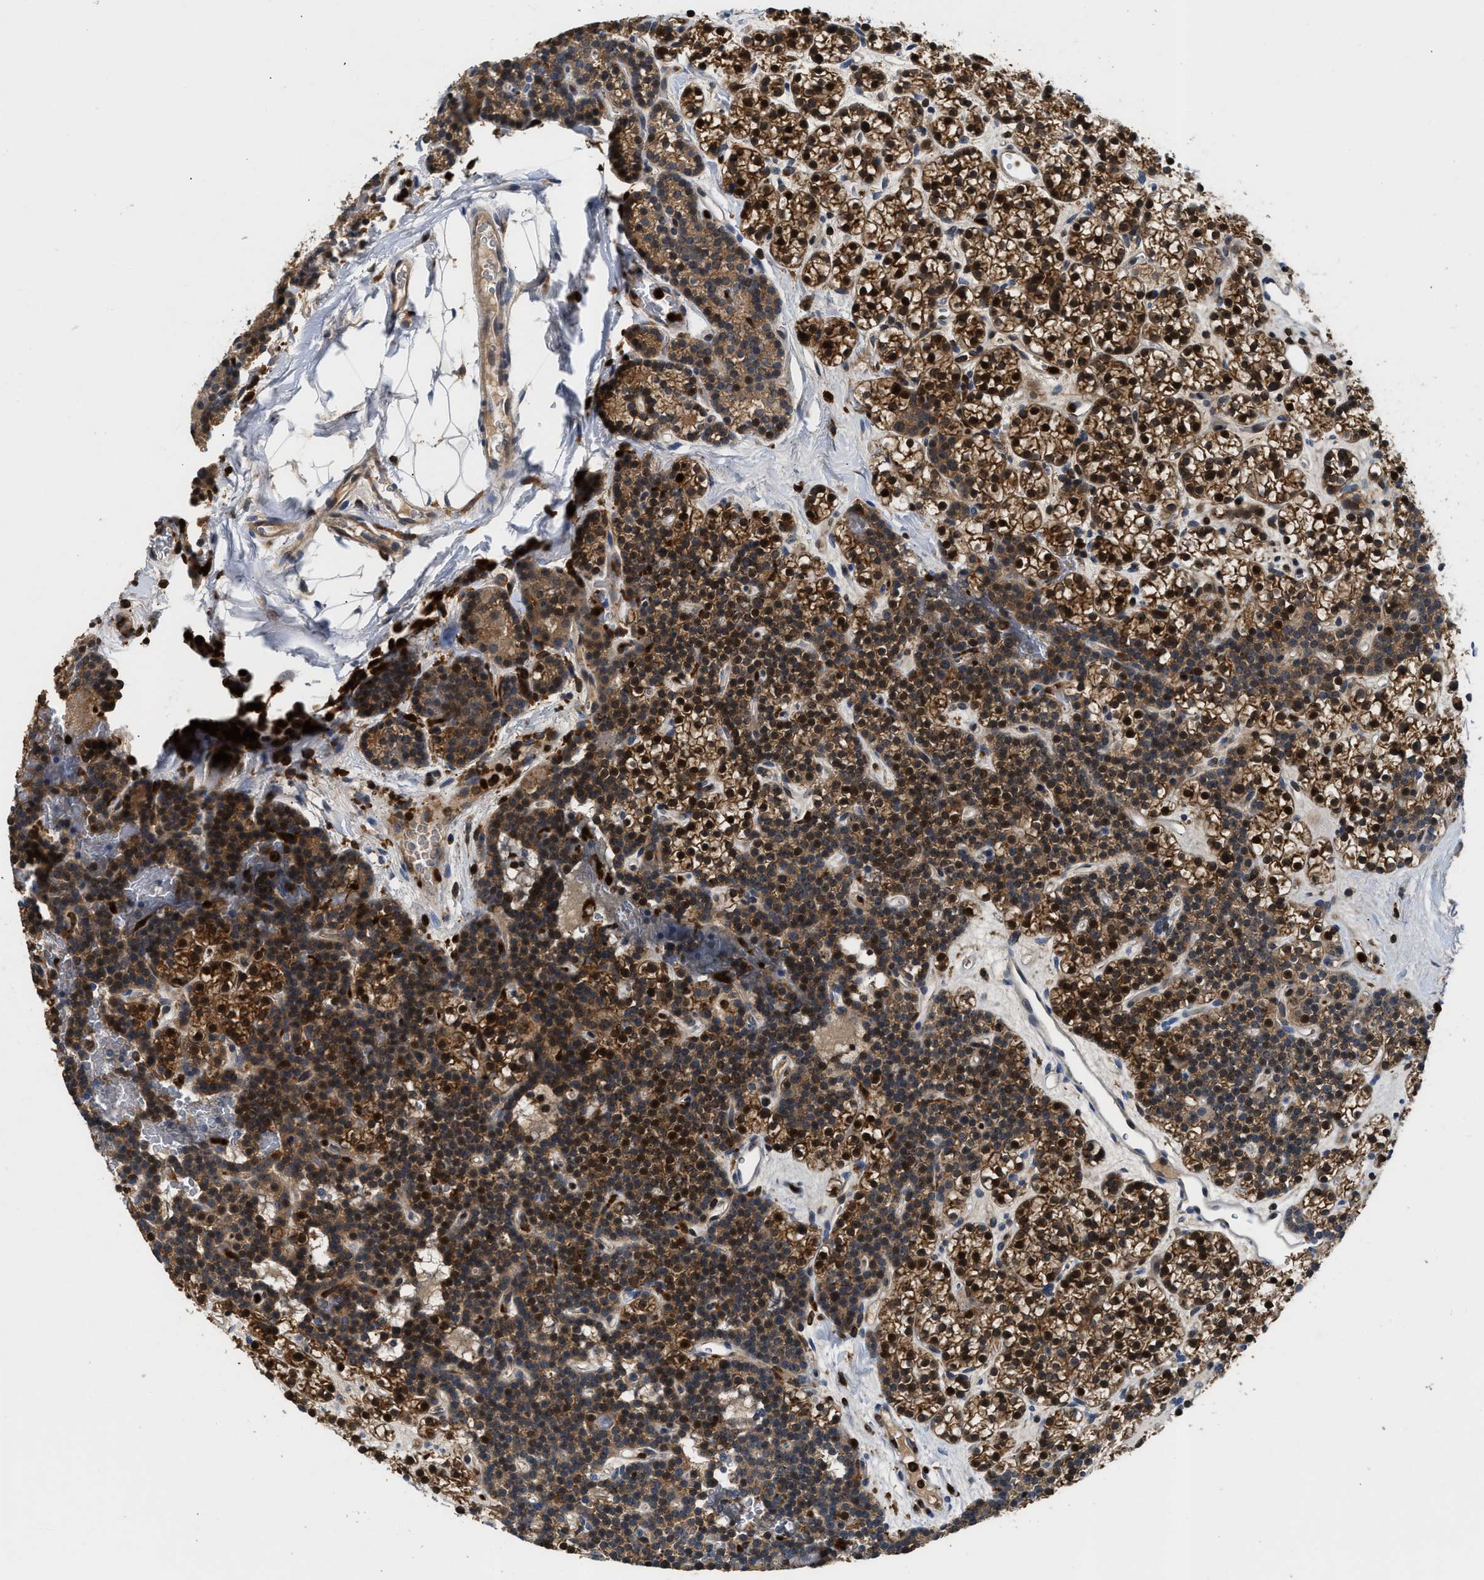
{"staining": {"intensity": "moderate", "quantity": ">75%", "location": "cytoplasmic/membranous,nuclear"}, "tissue": "parathyroid gland", "cell_type": "Glandular cells", "image_type": "normal", "snomed": [{"axis": "morphology", "description": "Normal tissue, NOS"}, {"axis": "morphology", "description": "Adenoma, NOS"}, {"axis": "topography", "description": "Parathyroid gland"}], "caption": "Immunohistochemistry histopathology image of unremarkable parathyroid gland: human parathyroid gland stained using immunohistochemistry demonstrates medium levels of moderate protein expression localized specifically in the cytoplasmic/membranous,nuclear of glandular cells, appearing as a cytoplasmic/membranous,nuclear brown color.", "gene": "OSTF1", "patient": {"sex": "female", "age": 54}}